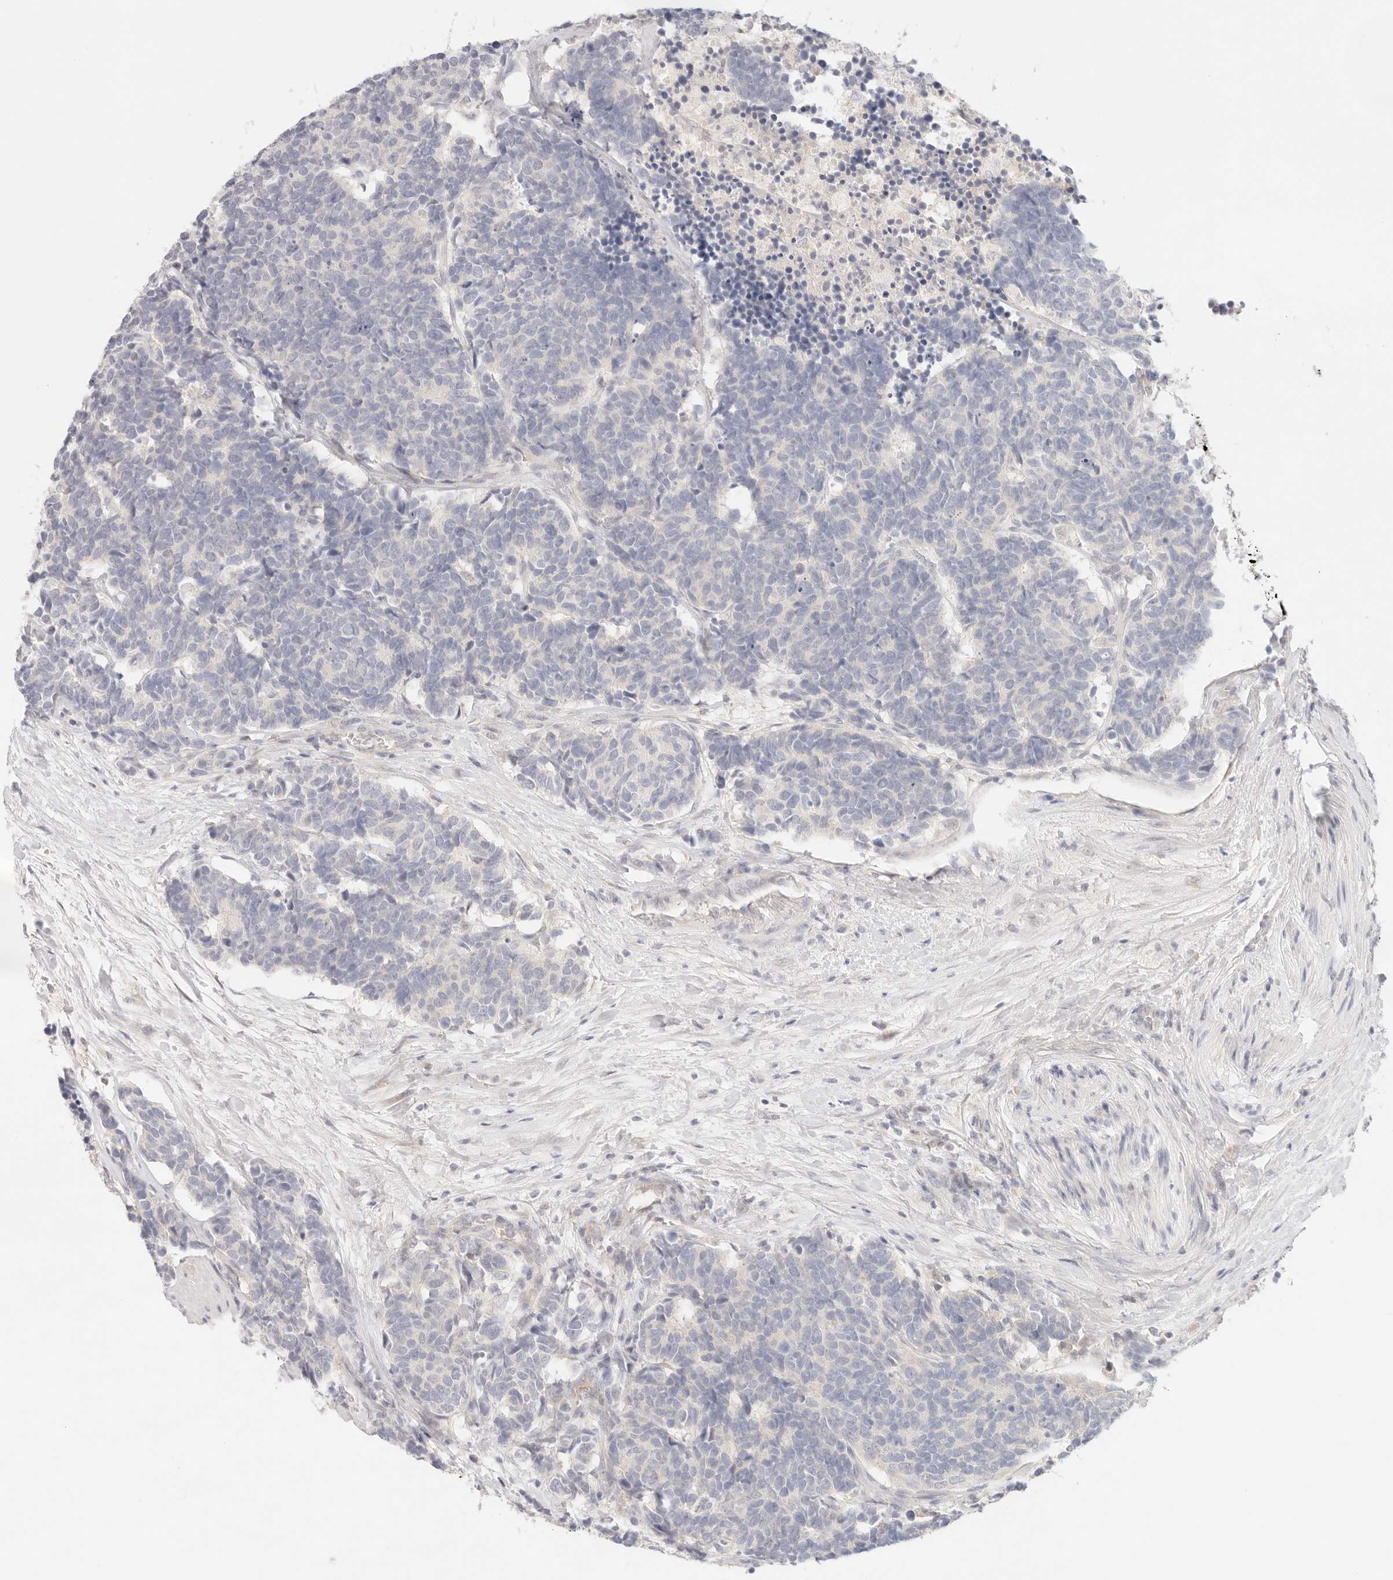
{"staining": {"intensity": "negative", "quantity": "none", "location": "none"}, "tissue": "carcinoid", "cell_type": "Tumor cells", "image_type": "cancer", "snomed": [{"axis": "morphology", "description": "Carcinoma, NOS"}, {"axis": "morphology", "description": "Carcinoid, malignant, NOS"}, {"axis": "topography", "description": "Urinary bladder"}], "caption": "The immunohistochemistry micrograph has no significant expression in tumor cells of carcinoid tissue.", "gene": "SPHK1", "patient": {"sex": "male", "age": 57}}